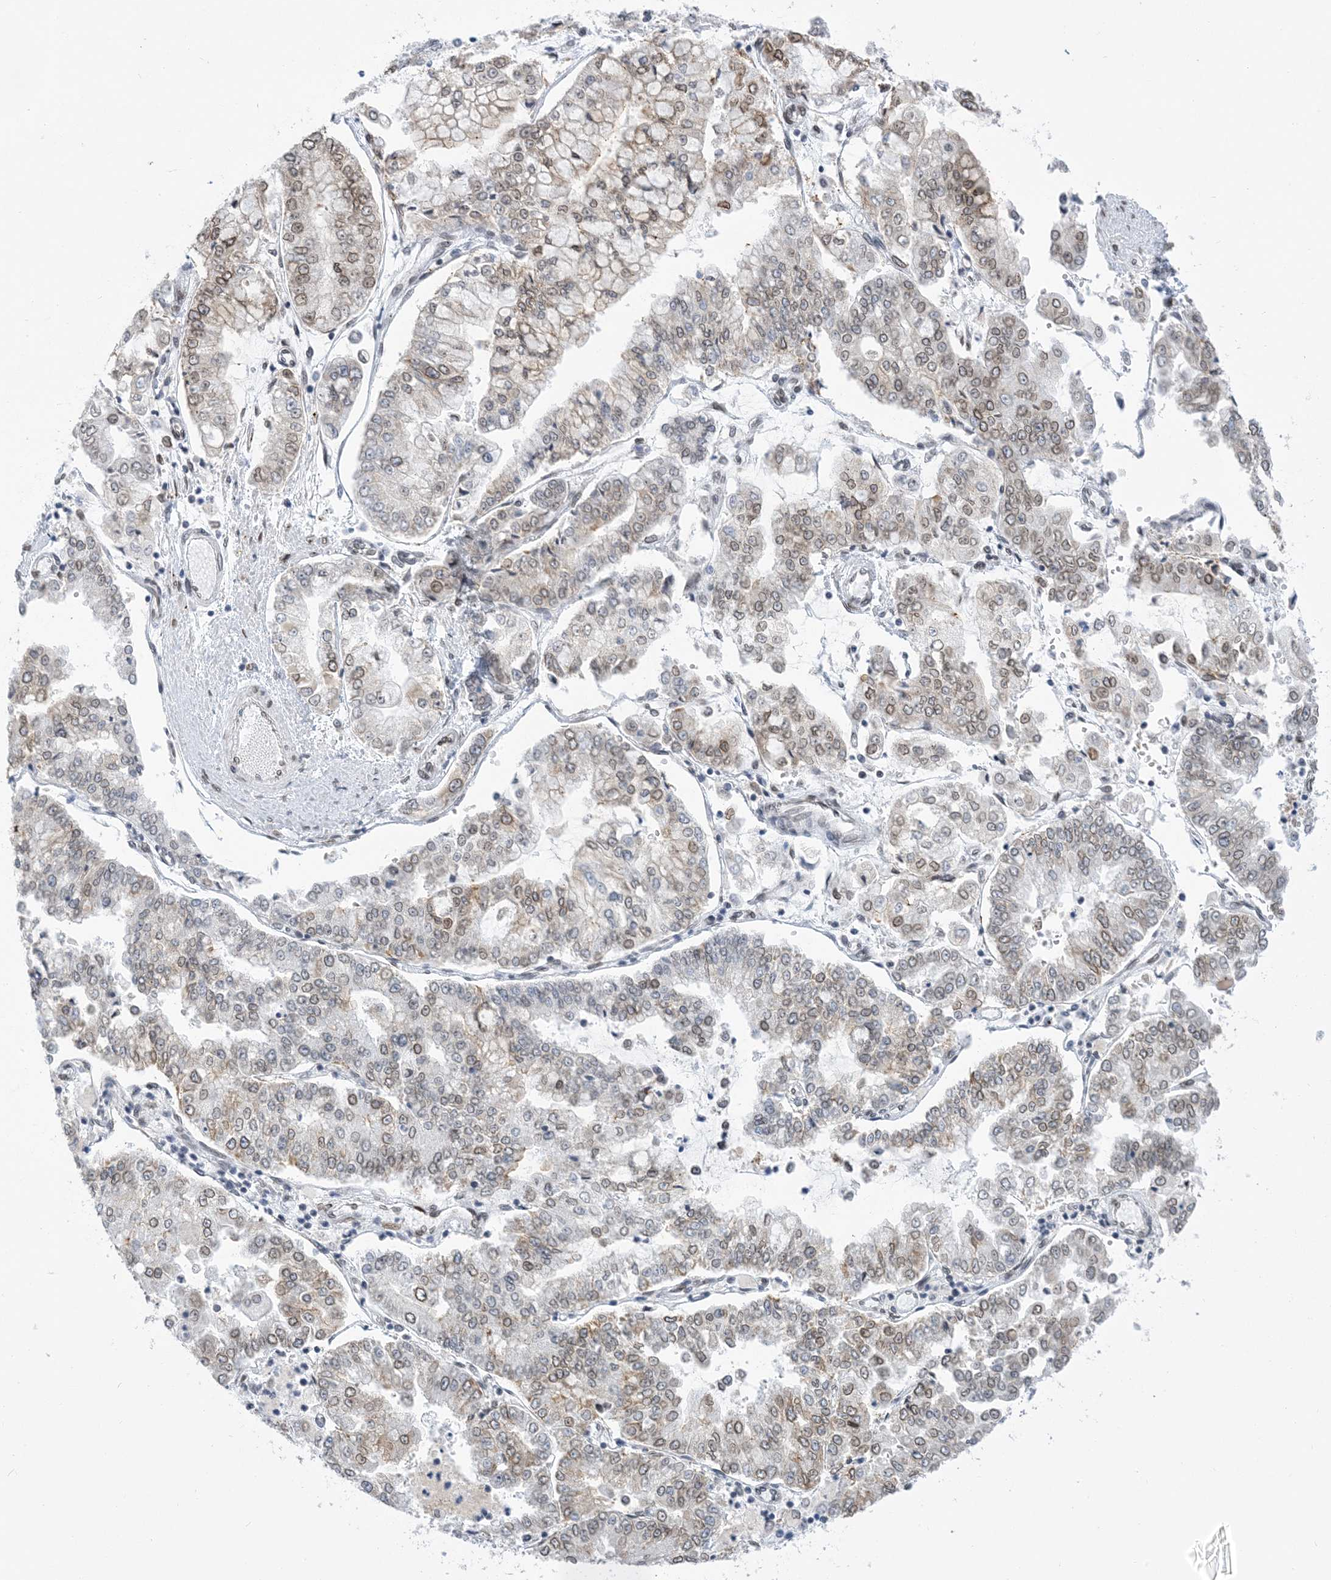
{"staining": {"intensity": "moderate", "quantity": "25%-75%", "location": "nuclear"}, "tissue": "stomach cancer", "cell_type": "Tumor cells", "image_type": "cancer", "snomed": [{"axis": "morphology", "description": "Adenocarcinoma, NOS"}, {"axis": "topography", "description": "Stomach"}], "caption": "Stomach cancer (adenocarcinoma) tissue reveals moderate nuclear staining in approximately 25%-75% of tumor cells", "gene": "PCYT1A", "patient": {"sex": "male", "age": 76}}